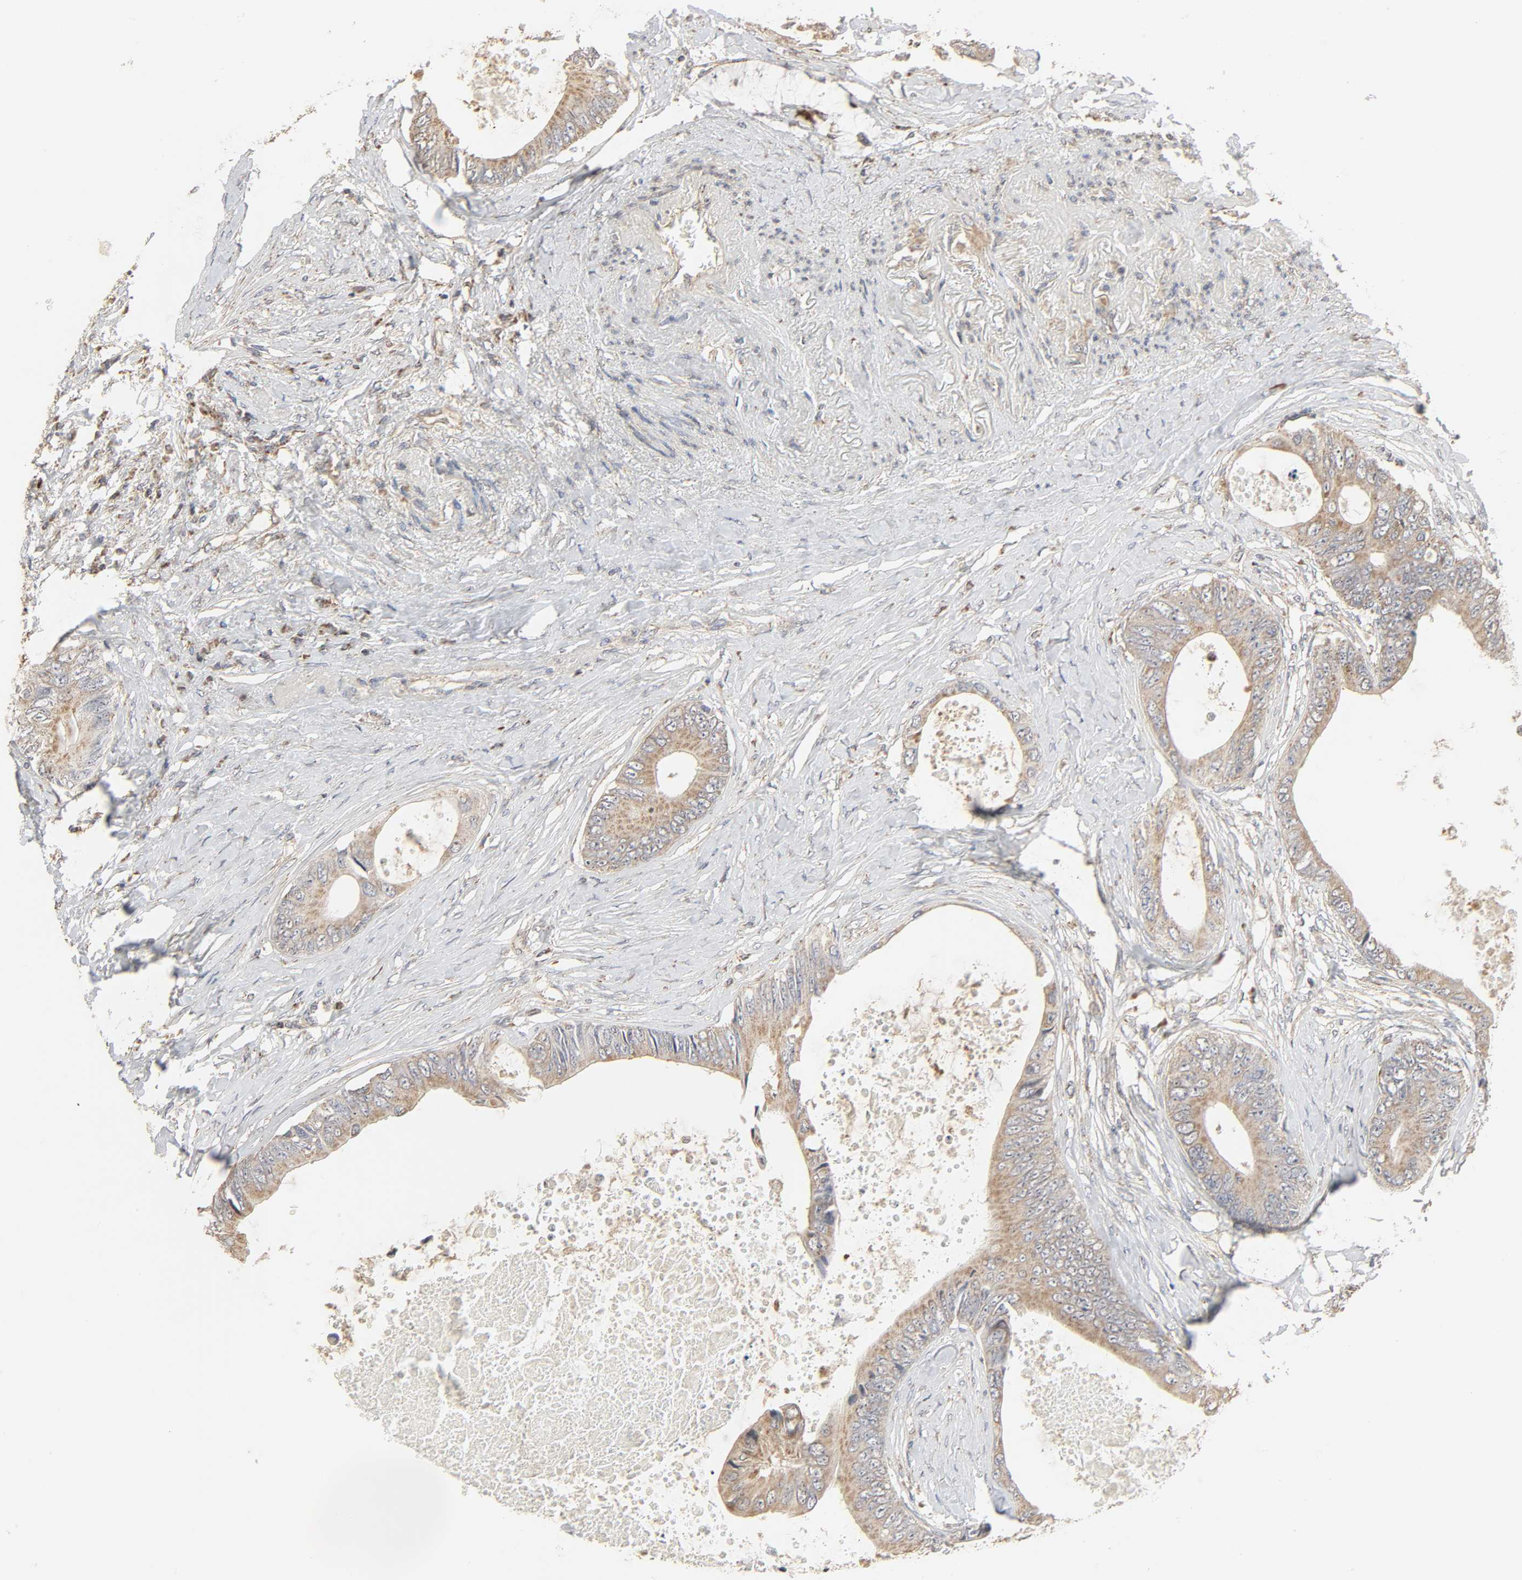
{"staining": {"intensity": "weak", "quantity": ">75%", "location": "cytoplasmic/membranous"}, "tissue": "colorectal cancer", "cell_type": "Tumor cells", "image_type": "cancer", "snomed": [{"axis": "morphology", "description": "Normal tissue, NOS"}, {"axis": "morphology", "description": "Adenocarcinoma, NOS"}, {"axis": "topography", "description": "Rectum"}, {"axis": "topography", "description": "Peripheral nerve tissue"}], "caption": "Brown immunohistochemical staining in colorectal cancer (adenocarcinoma) demonstrates weak cytoplasmic/membranous expression in about >75% of tumor cells. Immunohistochemistry (ihc) stains the protein in brown and the nuclei are stained blue.", "gene": "CLEC4E", "patient": {"sex": "female", "age": 77}}